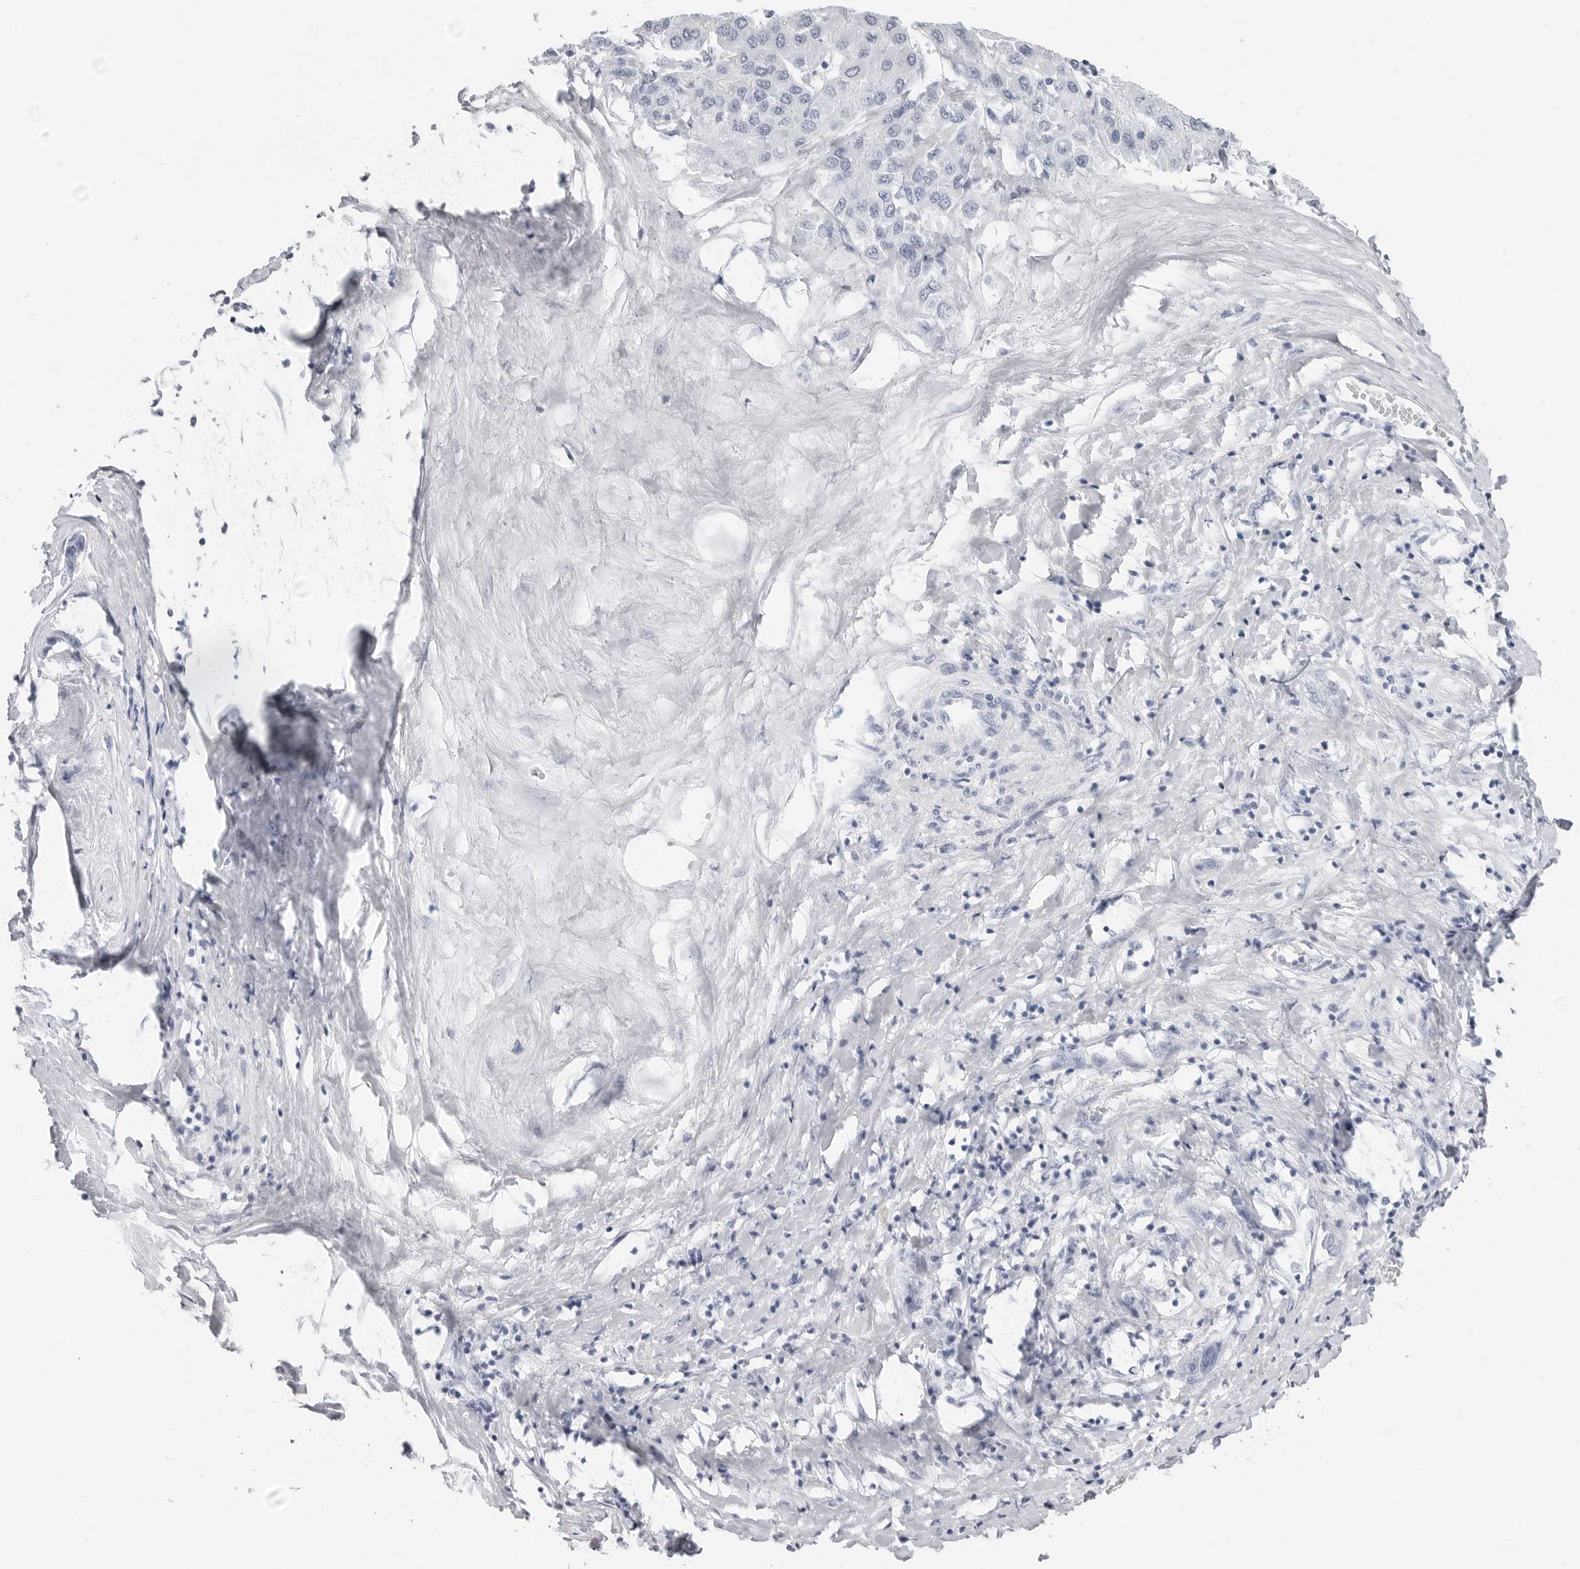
{"staining": {"intensity": "negative", "quantity": "none", "location": "none"}, "tissue": "liver cancer", "cell_type": "Tumor cells", "image_type": "cancer", "snomed": [{"axis": "morphology", "description": "Carcinoma, Hepatocellular, NOS"}, {"axis": "topography", "description": "Liver"}], "caption": "High magnification brightfield microscopy of hepatocellular carcinoma (liver) stained with DAB (brown) and counterstained with hematoxylin (blue): tumor cells show no significant staining.", "gene": "CST2", "patient": {"sex": "male", "age": 65}}